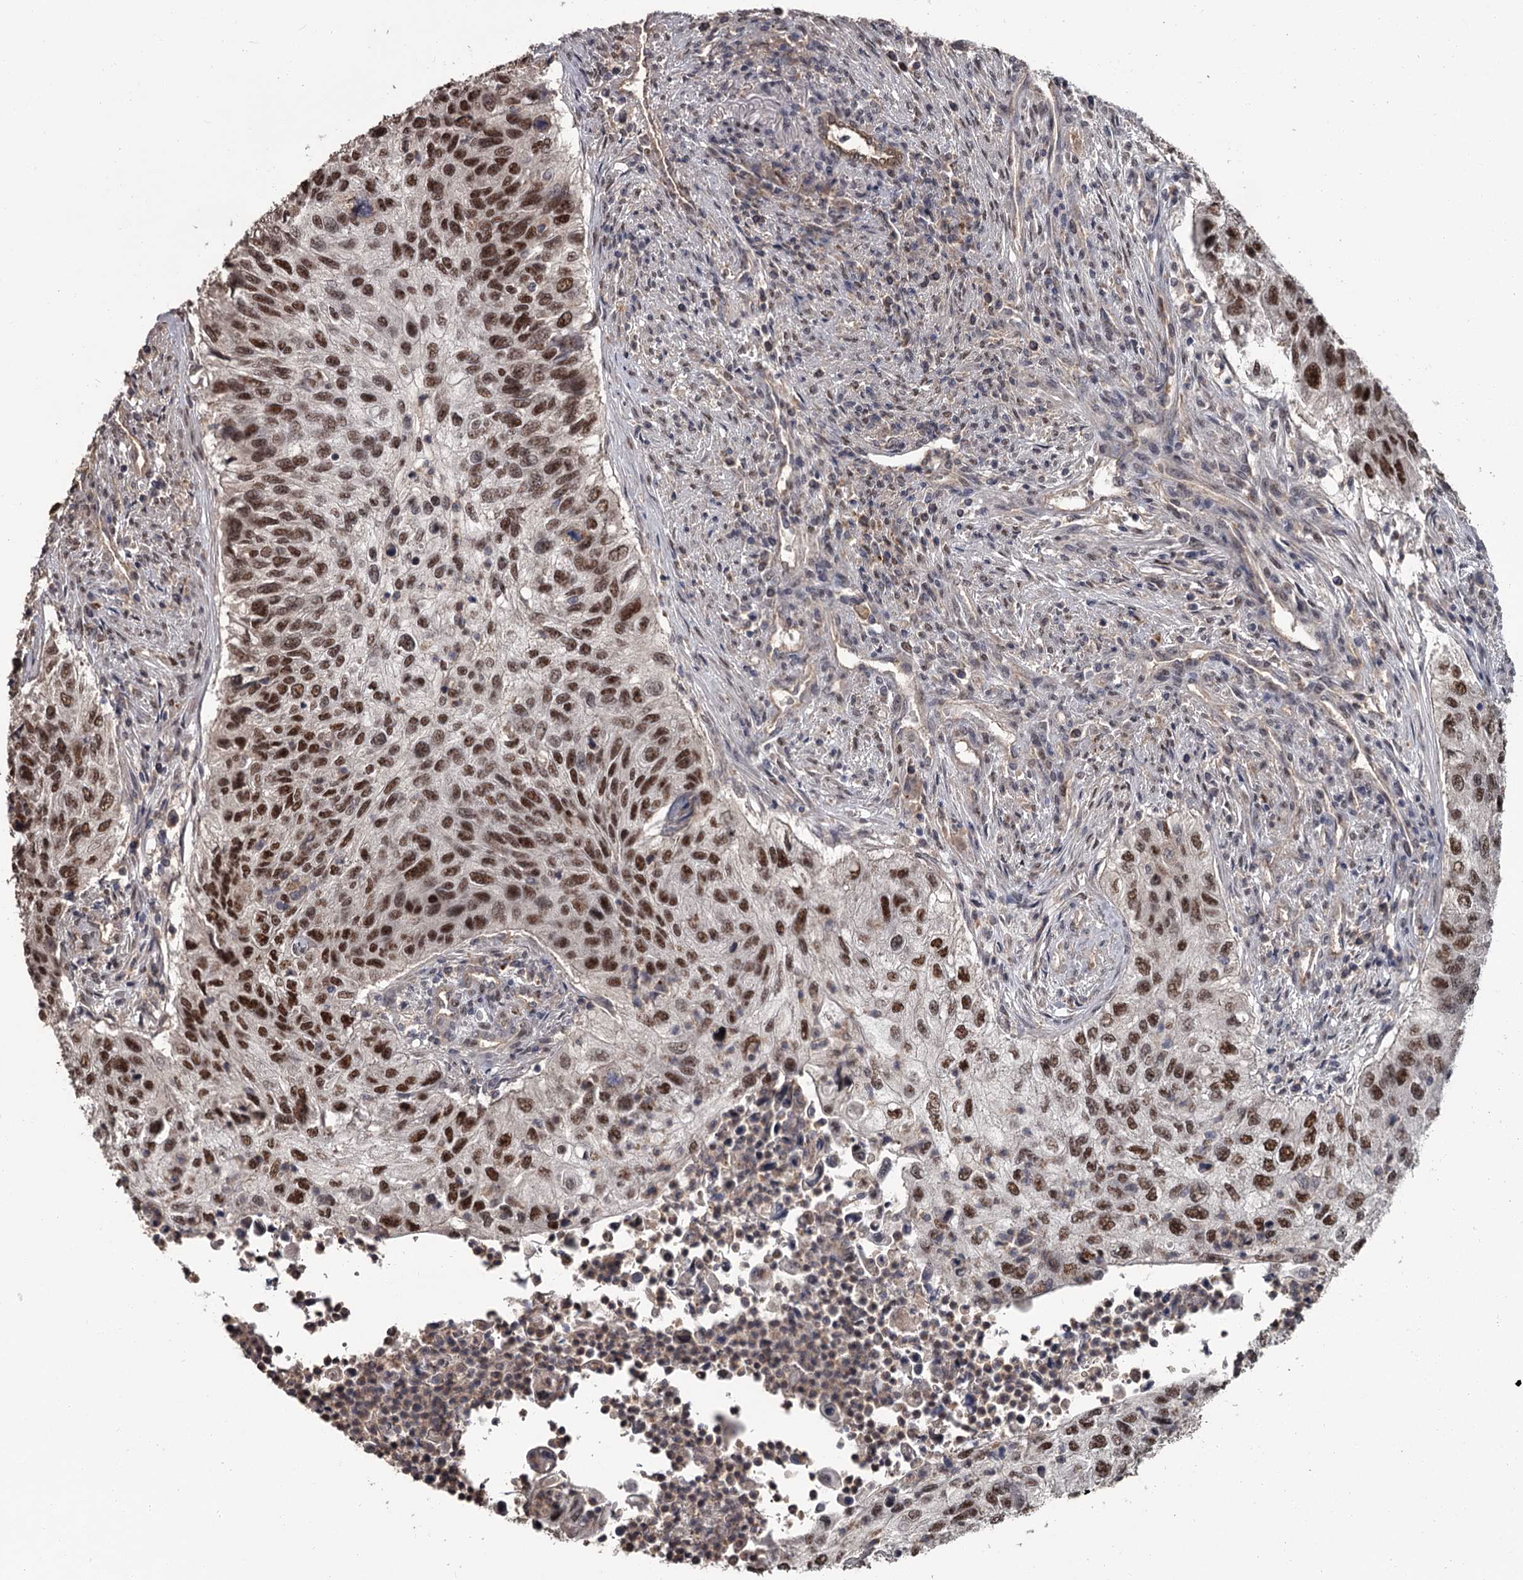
{"staining": {"intensity": "strong", "quantity": ">75%", "location": "nuclear"}, "tissue": "urothelial cancer", "cell_type": "Tumor cells", "image_type": "cancer", "snomed": [{"axis": "morphology", "description": "Urothelial carcinoma, High grade"}, {"axis": "topography", "description": "Urinary bladder"}], "caption": "IHC micrograph of high-grade urothelial carcinoma stained for a protein (brown), which displays high levels of strong nuclear staining in approximately >75% of tumor cells.", "gene": "PRPF40B", "patient": {"sex": "female", "age": 60}}